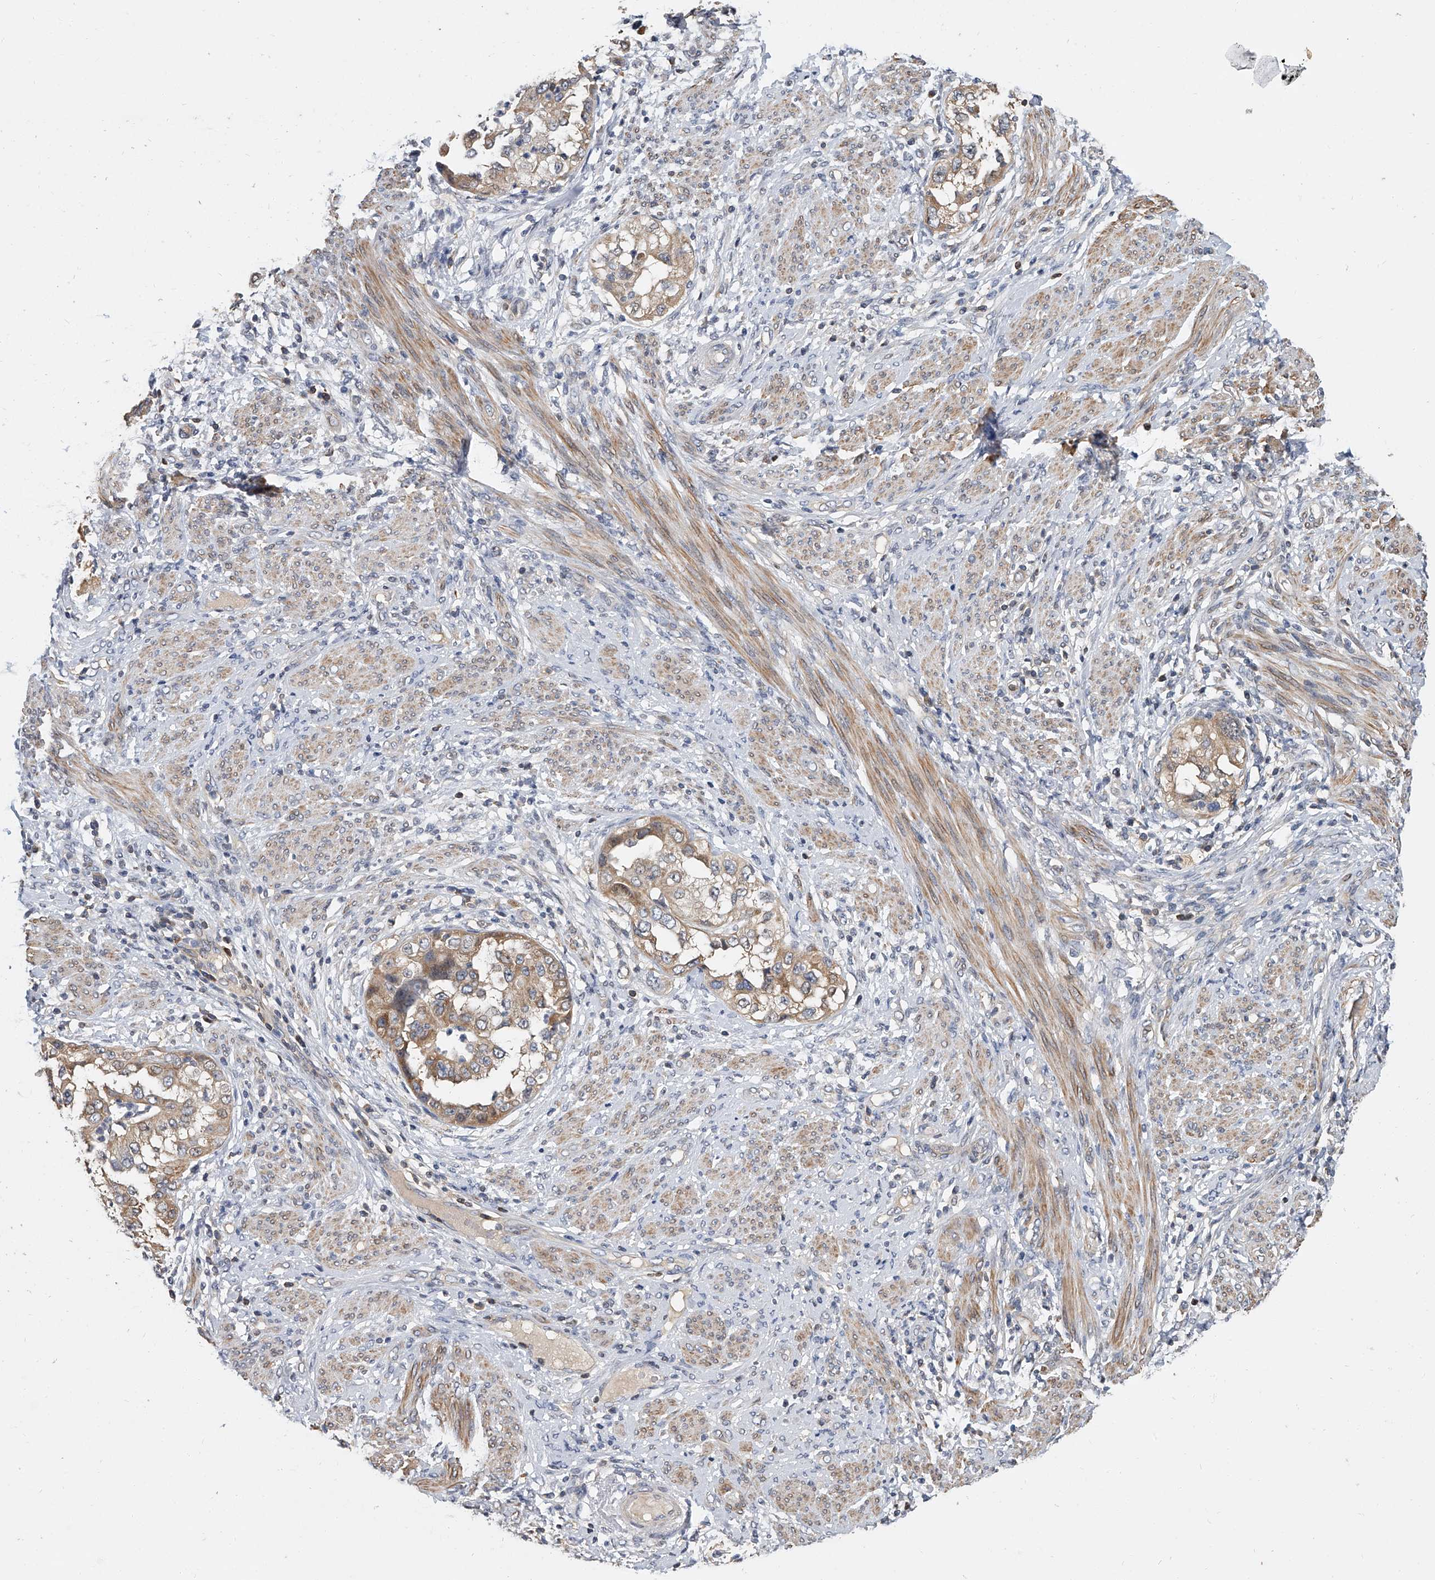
{"staining": {"intensity": "moderate", "quantity": ">75%", "location": "cytoplasmic/membranous"}, "tissue": "endometrial cancer", "cell_type": "Tumor cells", "image_type": "cancer", "snomed": [{"axis": "morphology", "description": "Adenocarcinoma, NOS"}, {"axis": "topography", "description": "Endometrium"}], "caption": "This image shows endometrial cancer (adenocarcinoma) stained with immunohistochemistry (IHC) to label a protein in brown. The cytoplasmic/membranous of tumor cells show moderate positivity for the protein. Nuclei are counter-stained blue.", "gene": "CD200", "patient": {"sex": "female", "age": 85}}